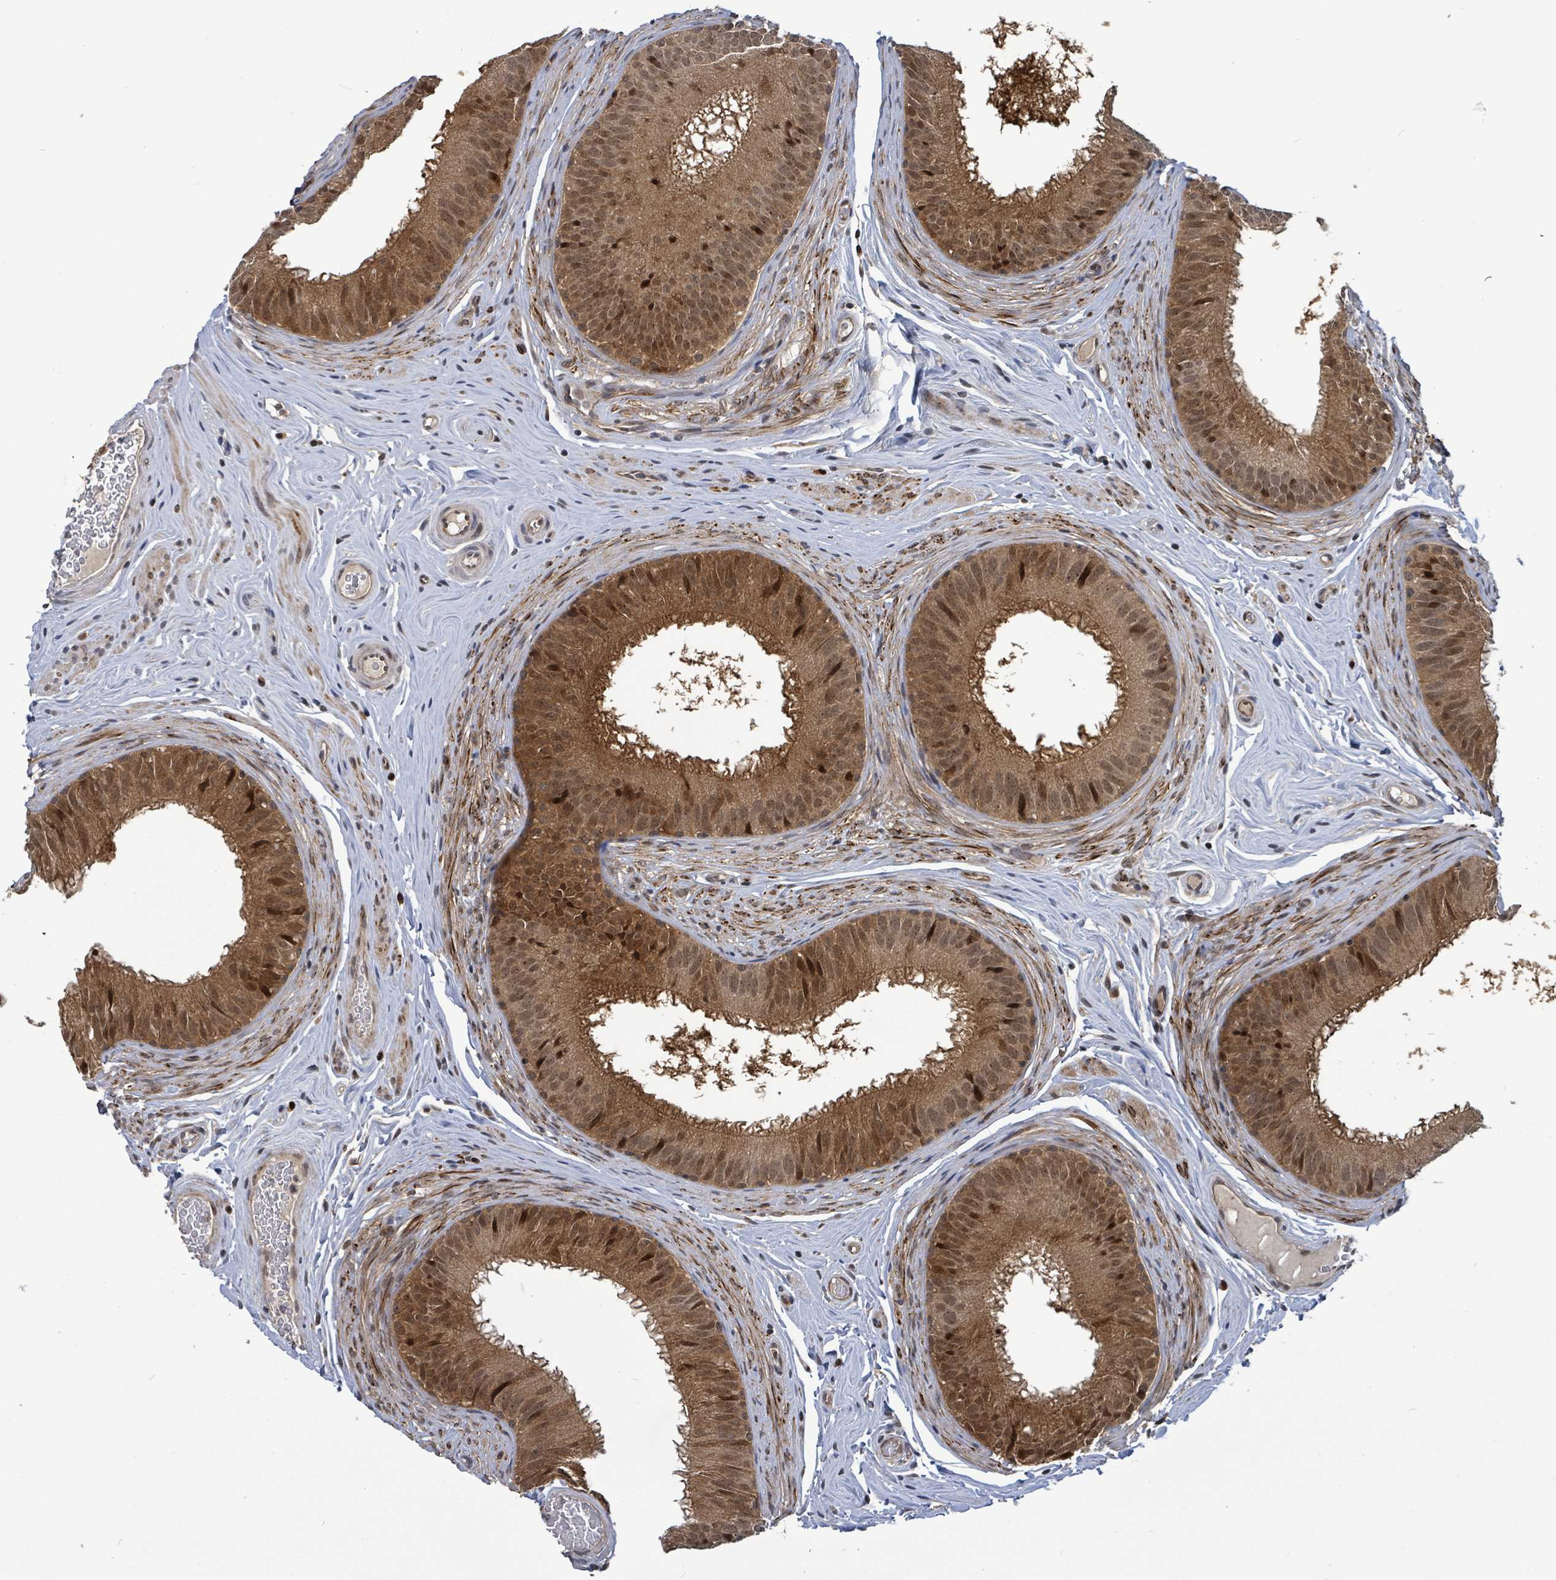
{"staining": {"intensity": "moderate", "quantity": ">75%", "location": "cytoplasmic/membranous,nuclear"}, "tissue": "epididymis", "cell_type": "Glandular cells", "image_type": "normal", "snomed": [{"axis": "morphology", "description": "Normal tissue, NOS"}, {"axis": "topography", "description": "Epididymis, spermatic cord, NOS"}], "caption": "Brown immunohistochemical staining in benign epididymis demonstrates moderate cytoplasmic/membranous,nuclear staining in about >75% of glandular cells. (IHC, brightfield microscopy, high magnification).", "gene": "FBXO6", "patient": {"sex": "male", "age": 25}}